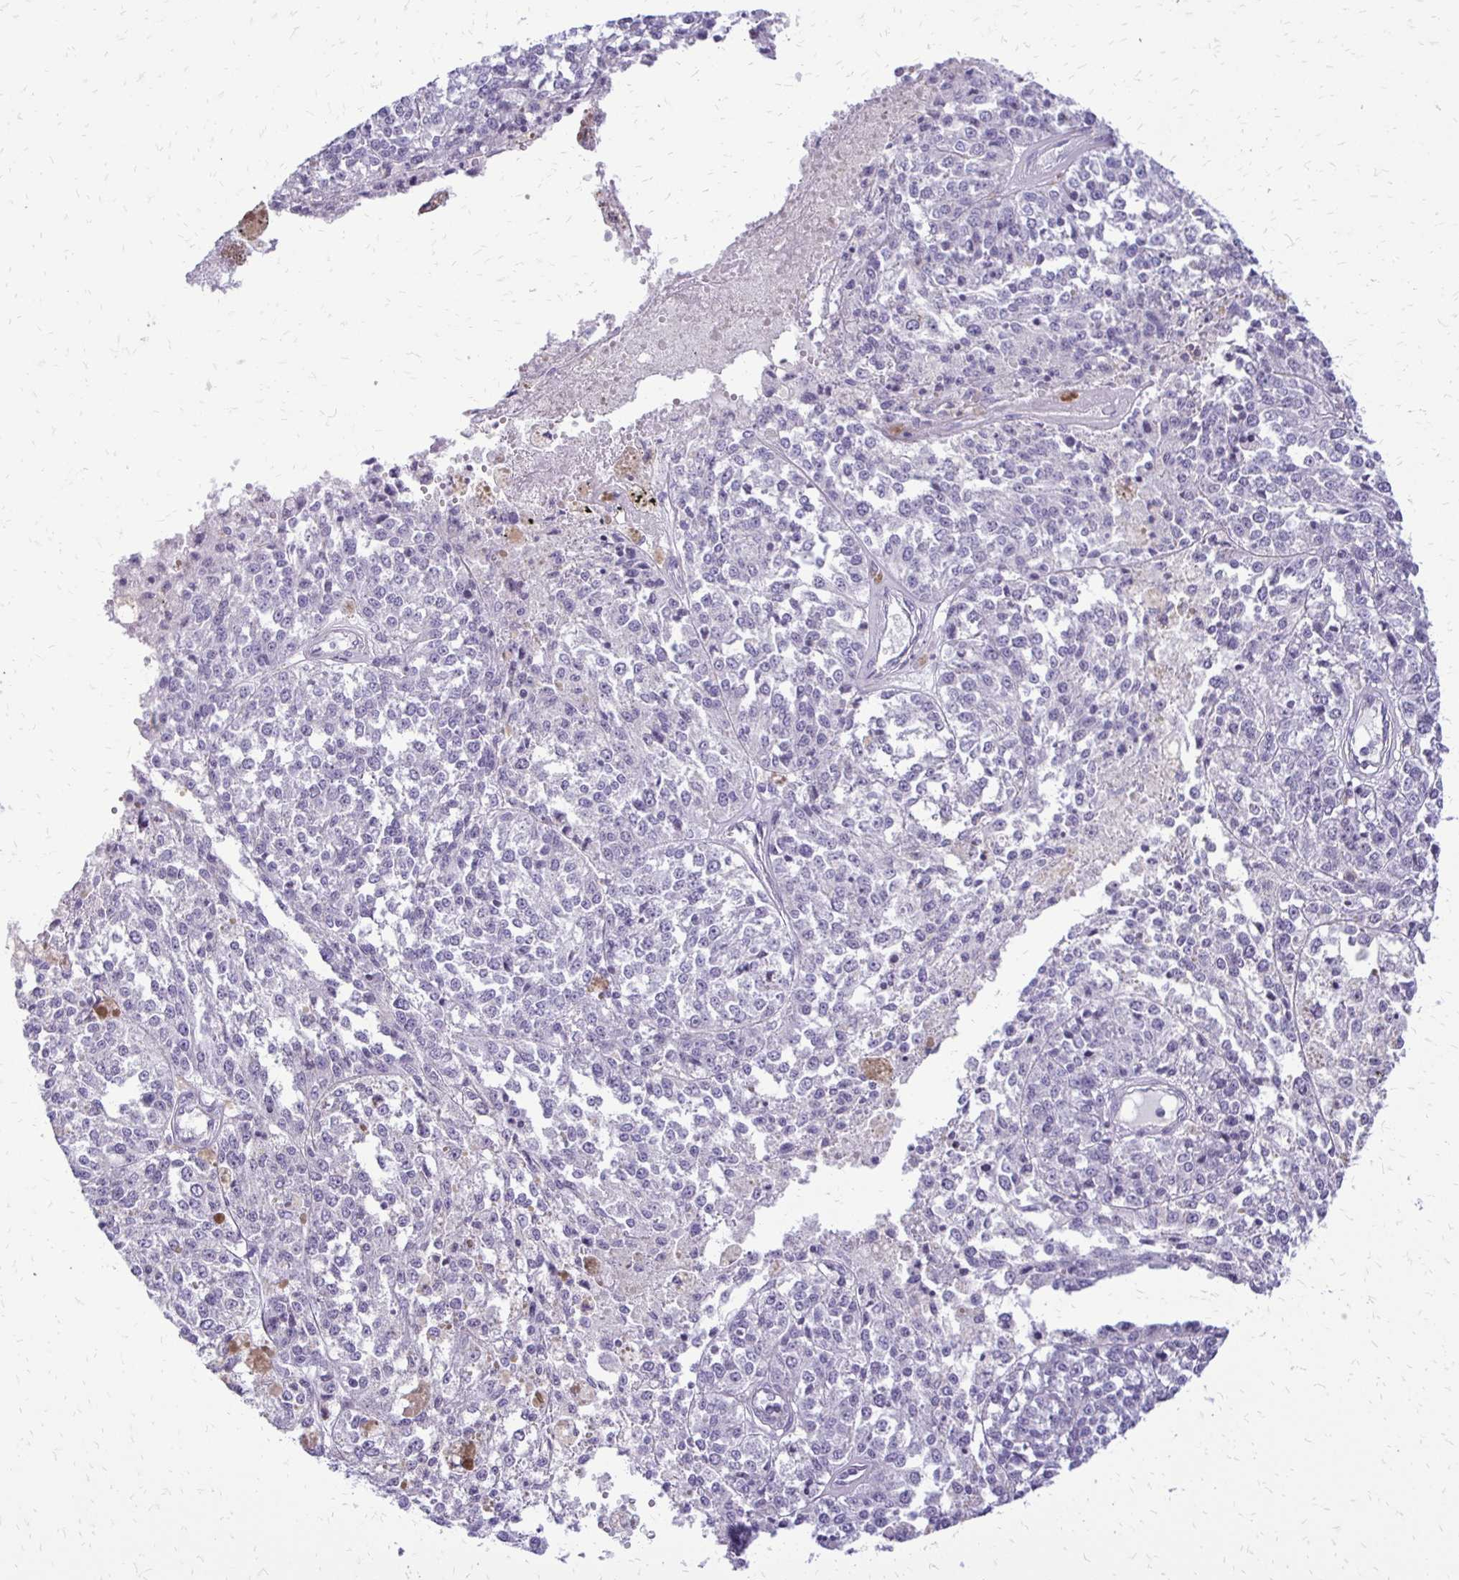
{"staining": {"intensity": "negative", "quantity": "none", "location": "none"}, "tissue": "melanoma", "cell_type": "Tumor cells", "image_type": "cancer", "snomed": [{"axis": "morphology", "description": "Malignant melanoma, Metastatic site"}, {"axis": "topography", "description": "Lymph node"}], "caption": "Micrograph shows no protein positivity in tumor cells of malignant melanoma (metastatic site) tissue.", "gene": "EPYC", "patient": {"sex": "female", "age": 64}}